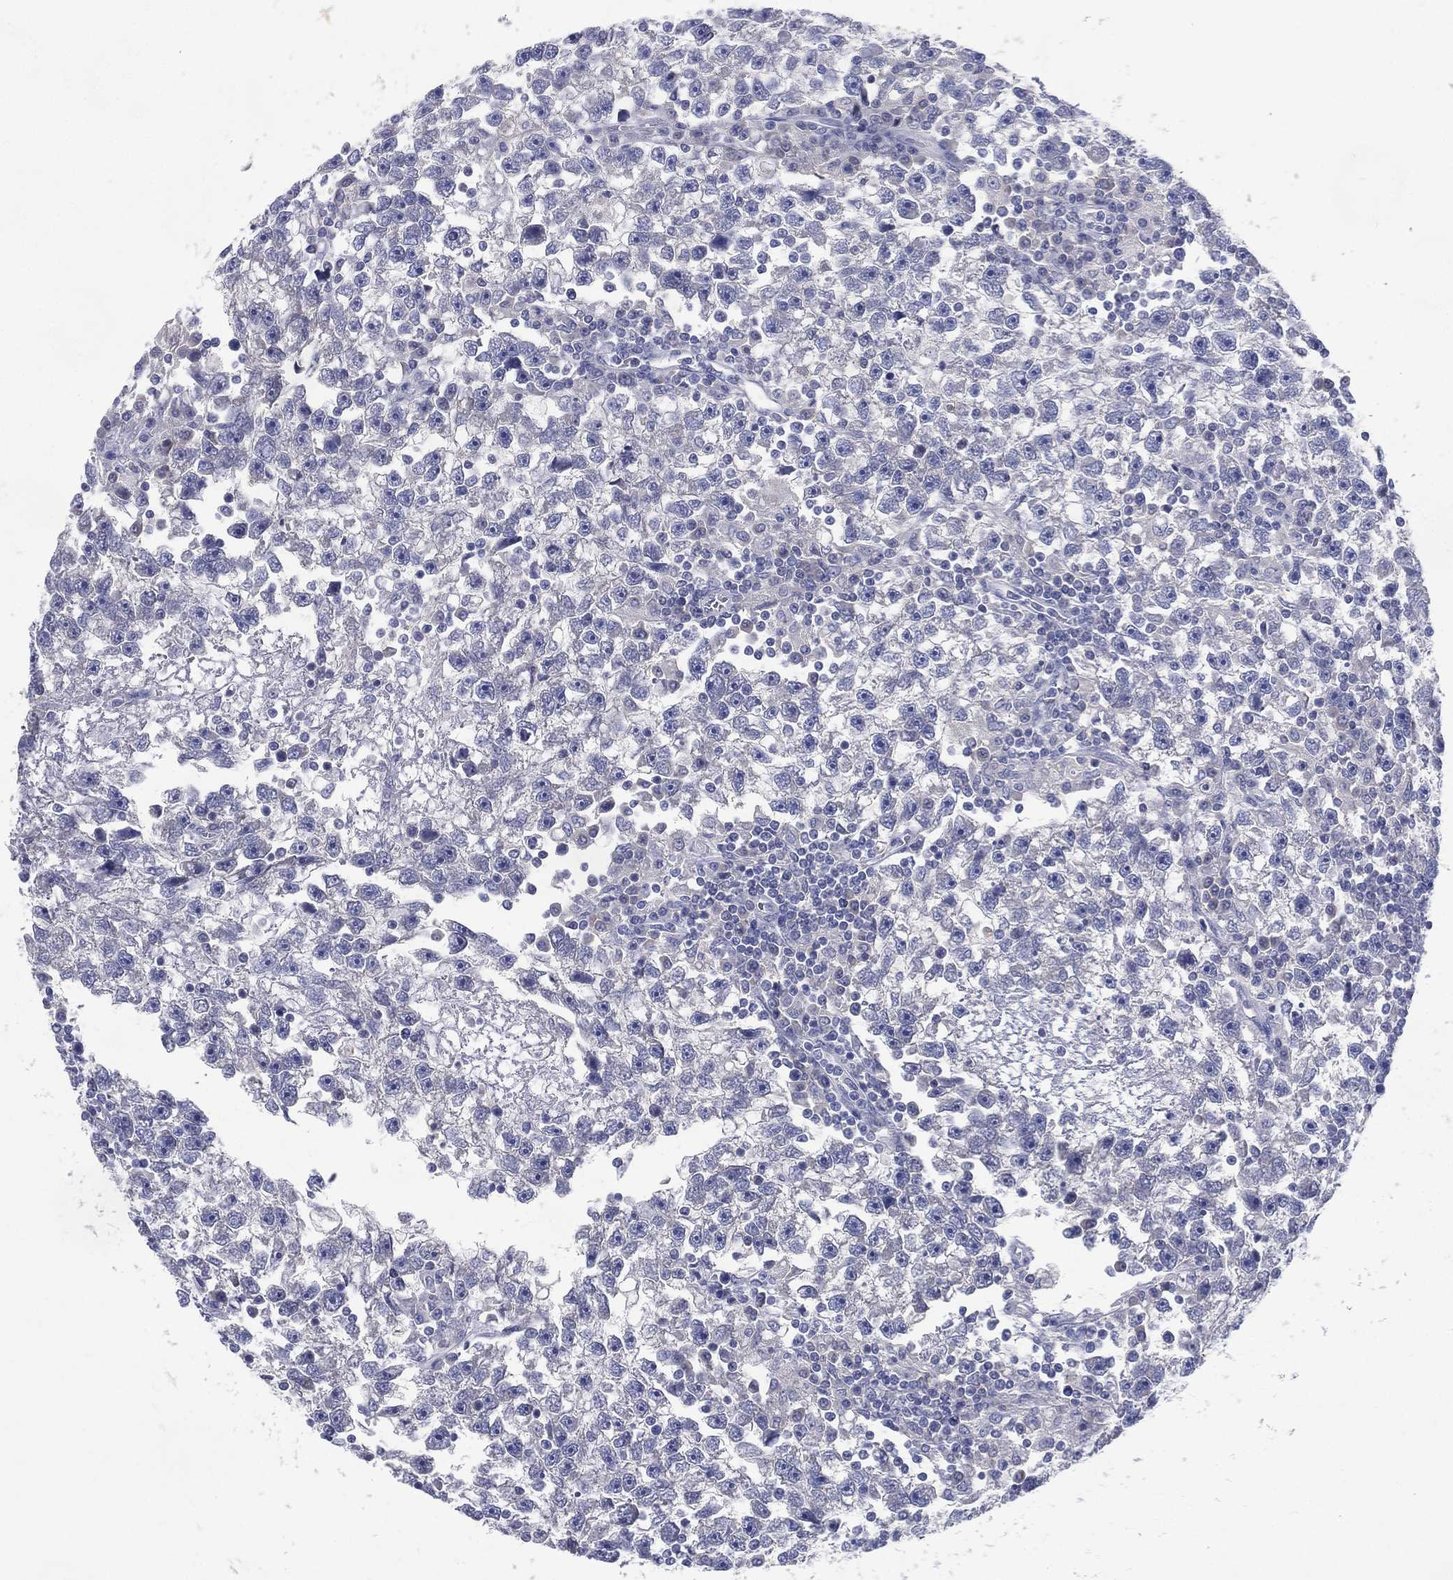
{"staining": {"intensity": "negative", "quantity": "none", "location": "none"}, "tissue": "testis cancer", "cell_type": "Tumor cells", "image_type": "cancer", "snomed": [{"axis": "morphology", "description": "Seminoma, NOS"}, {"axis": "topography", "description": "Testis"}], "caption": "Seminoma (testis) was stained to show a protein in brown. There is no significant staining in tumor cells. The staining is performed using DAB (3,3'-diaminobenzidine) brown chromogen with nuclei counter-stained in using hematoxylin.", "gene": "RGS13", "patient": {"sex": "male", "age": 47}}